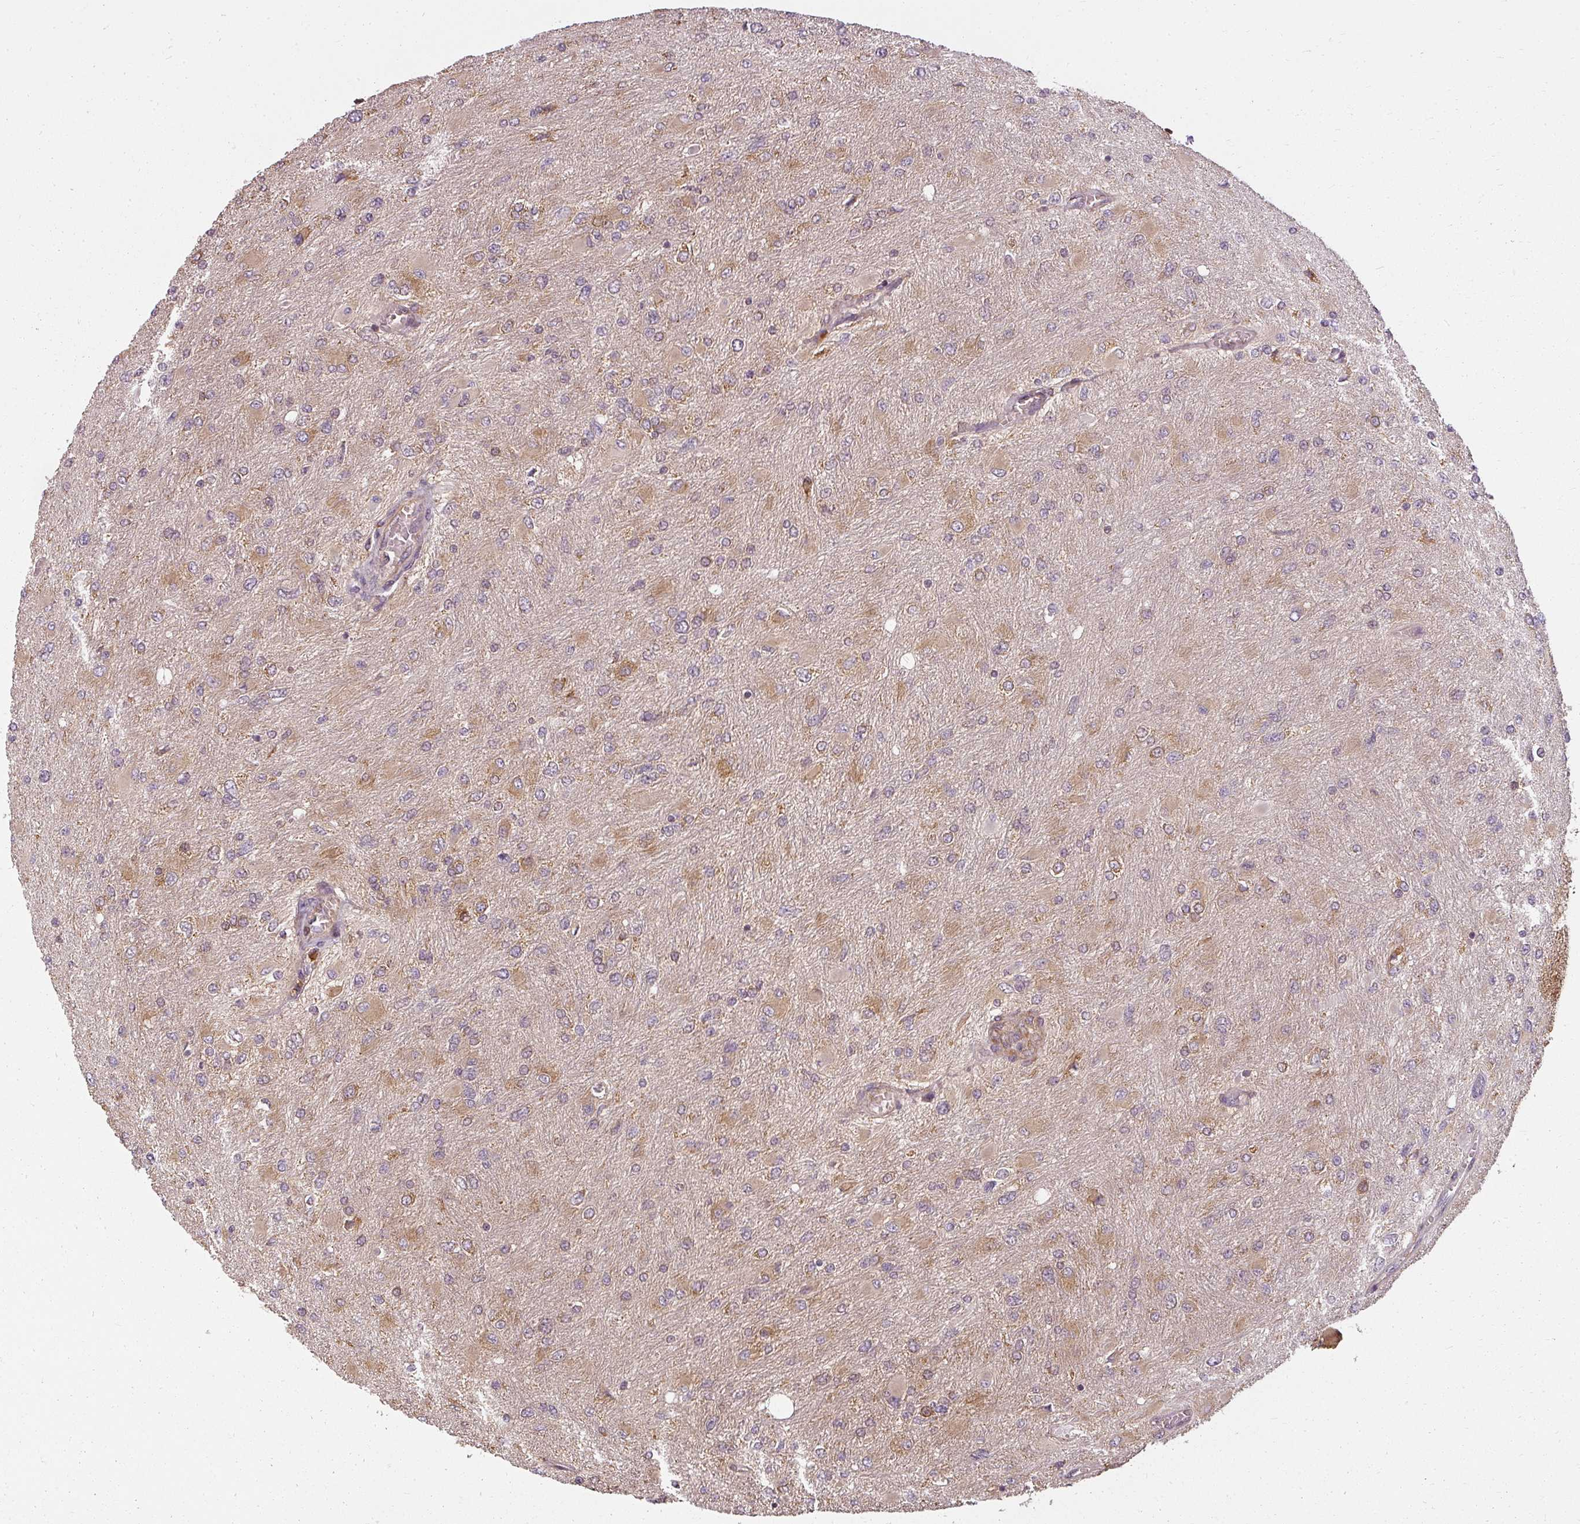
{"staining": {"intensity": "moderate", "quantity": "25%-75%", "location": "cytoplasmic/membranous"}, "tissue": "glioma", "cell_type": "Tumor cells", "image_type": "cancer", "snomed": [{"axis": "morphology", "description": "Glioma, malignant, High grade"}, {"axis": "topography", "description": "Cerebral cortex"}], "caption": "A brown stain shows moderate cytoplasmic/membranous positivity of a protein in human high-grade glioma (malignant) tumor cells.", "gene": "RPL24", "patient": {"sex": "female", "age": 36}}